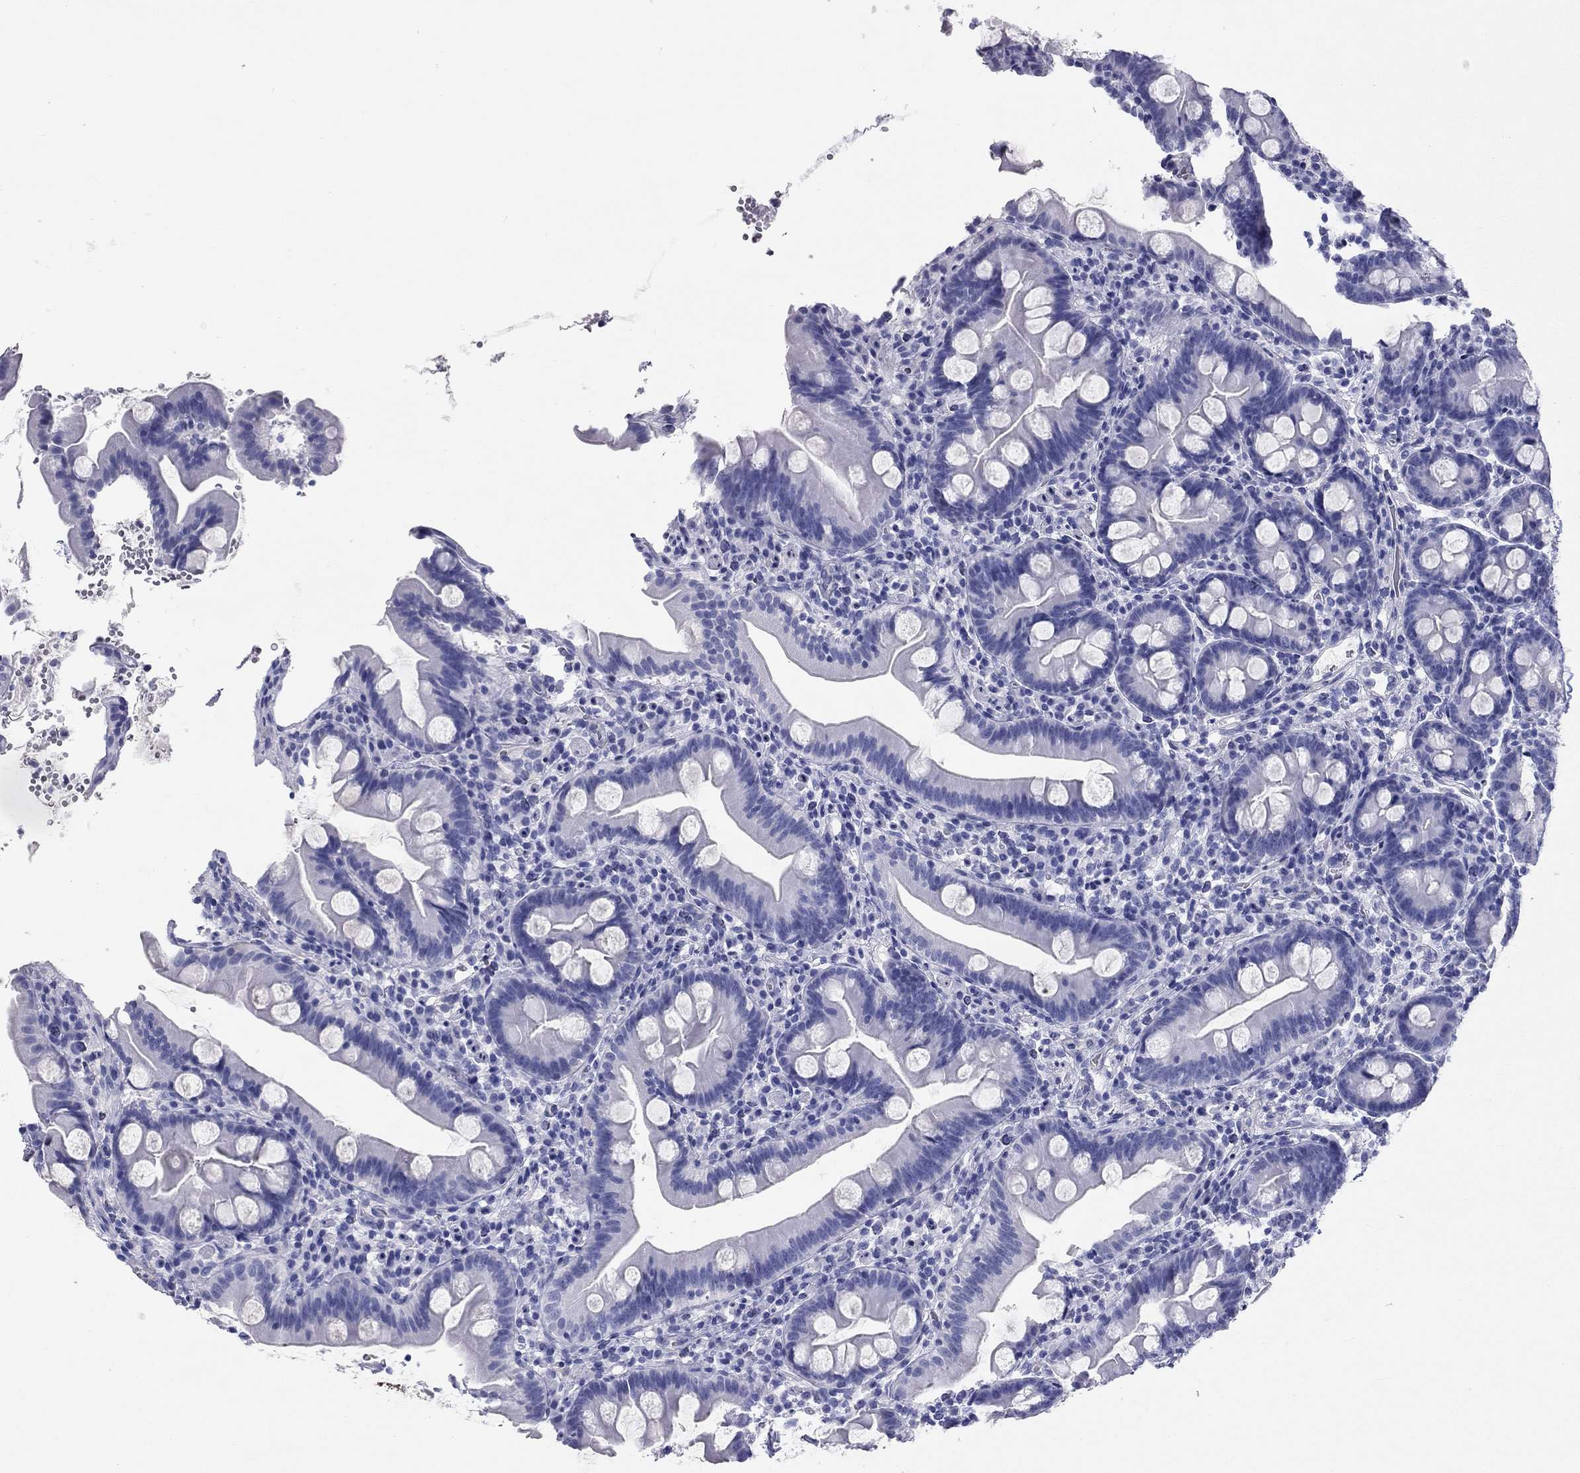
{"staining": {"intensity": "negative", "quantity": "none", "location": "none"}, "tissue": "small intestine", "cell_type": "Glandular cells", "image_type": "normal", "snomed": [{"axis": "morphology", "description": "Normal tissue, NOS"}, {"axis": "topography", "description": "Small intestine"}], "caption": "IHC image of normal small intestine: human small intestine stained with DAB shows no significant protein expression in glandular cells. (Immunohistochemistry, brightfield microscopy, high magnification).", "gene": "DNALI1", "patient": {"sex": "female", "age": 44}}